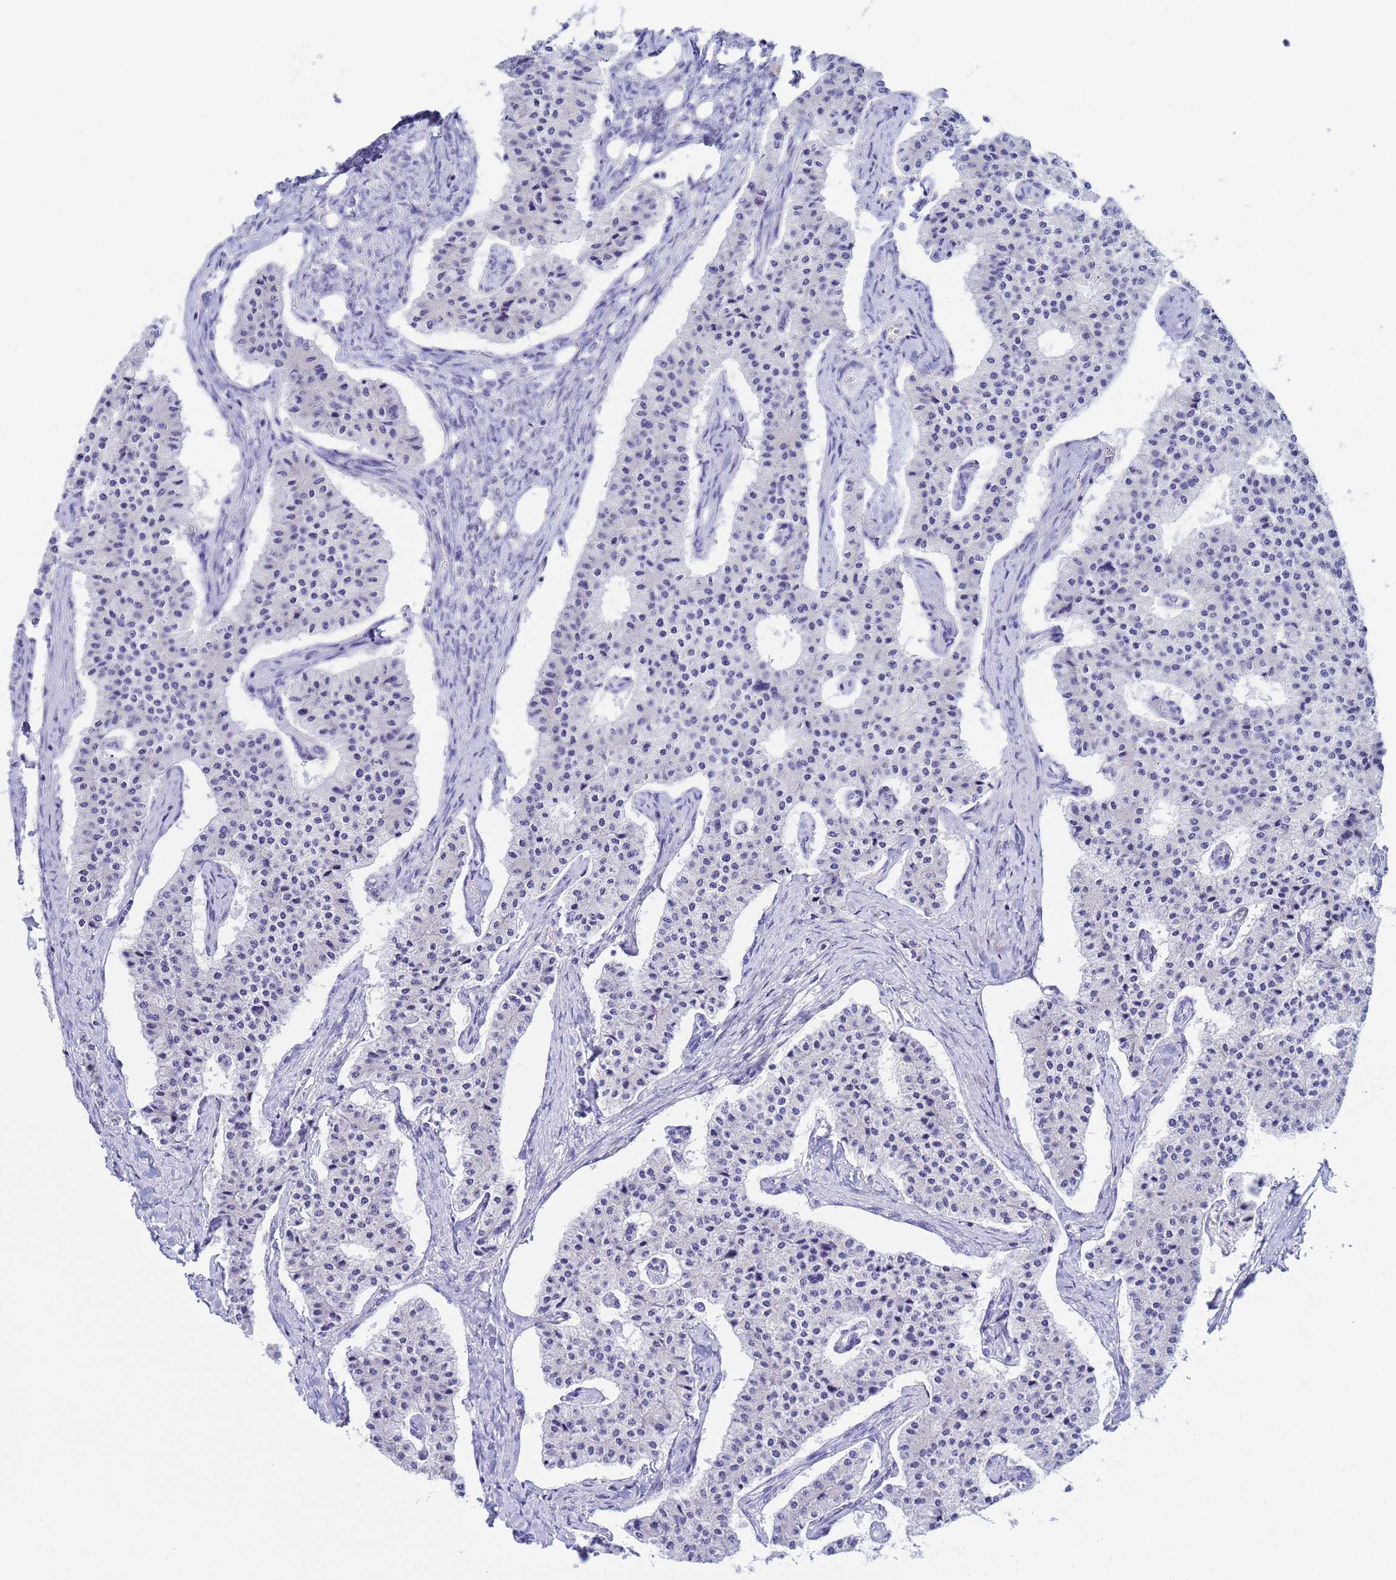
{"staining": {"intensity": "negative", "quantity": "none", "location": "none"}, "tissue": "carcinoid", "cell_type": "Tumor cells", "image_type": "cancer", "snomed": [{"axis": "morphology", "description": "Carcinoid, malignant, NOS"}, {"axis": "topography", "description": "Colon"}], "caption": "Micrograph shows no protein staining in tumor cells of malignant carcinoid tissue.", "gene": "AQP12A", "patient": {"sex": "female", "age": 52}}